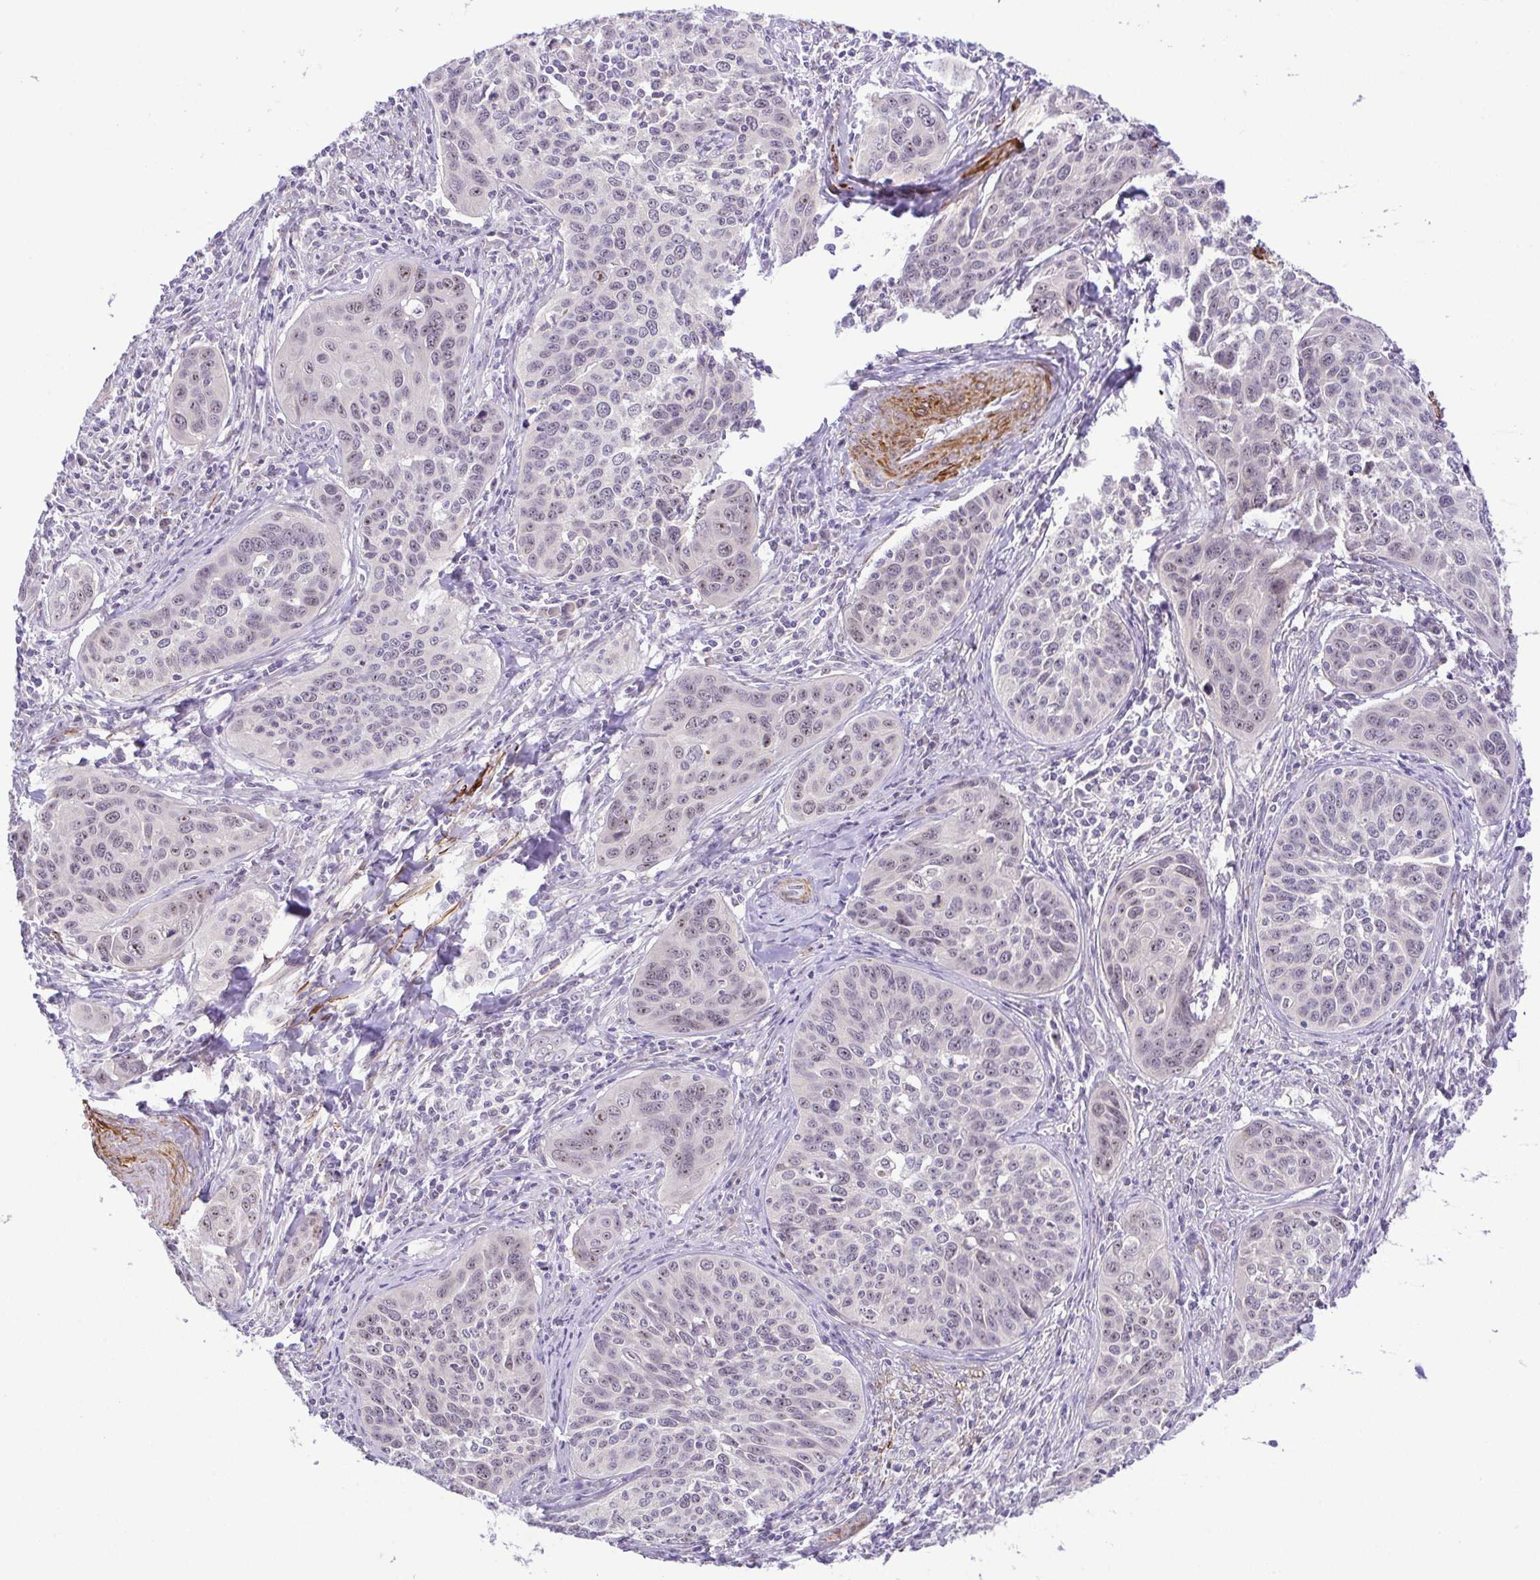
{"staining": {"intensity": "negative", "quantity": "none", "location": "none"}, "tissue": "cervical cancer", "cell_type": "Tumor cells", "image_type": "cancer", "snomed": [{"axis": "morphology", "description": "Squamous cell carcinoma, NOS"}, {"axis": "topography", "description": "Cervix"}], "caption": "The micrograph demonstrates no staining of tumor cells in cervical cancer. (Stains: DAB IHC with hematoxylin counter stain, Microscopy: brightfield microscopy at high magnification).", "gene": "RSL24D1", "patient": {"sex": "female", "age": 31}}